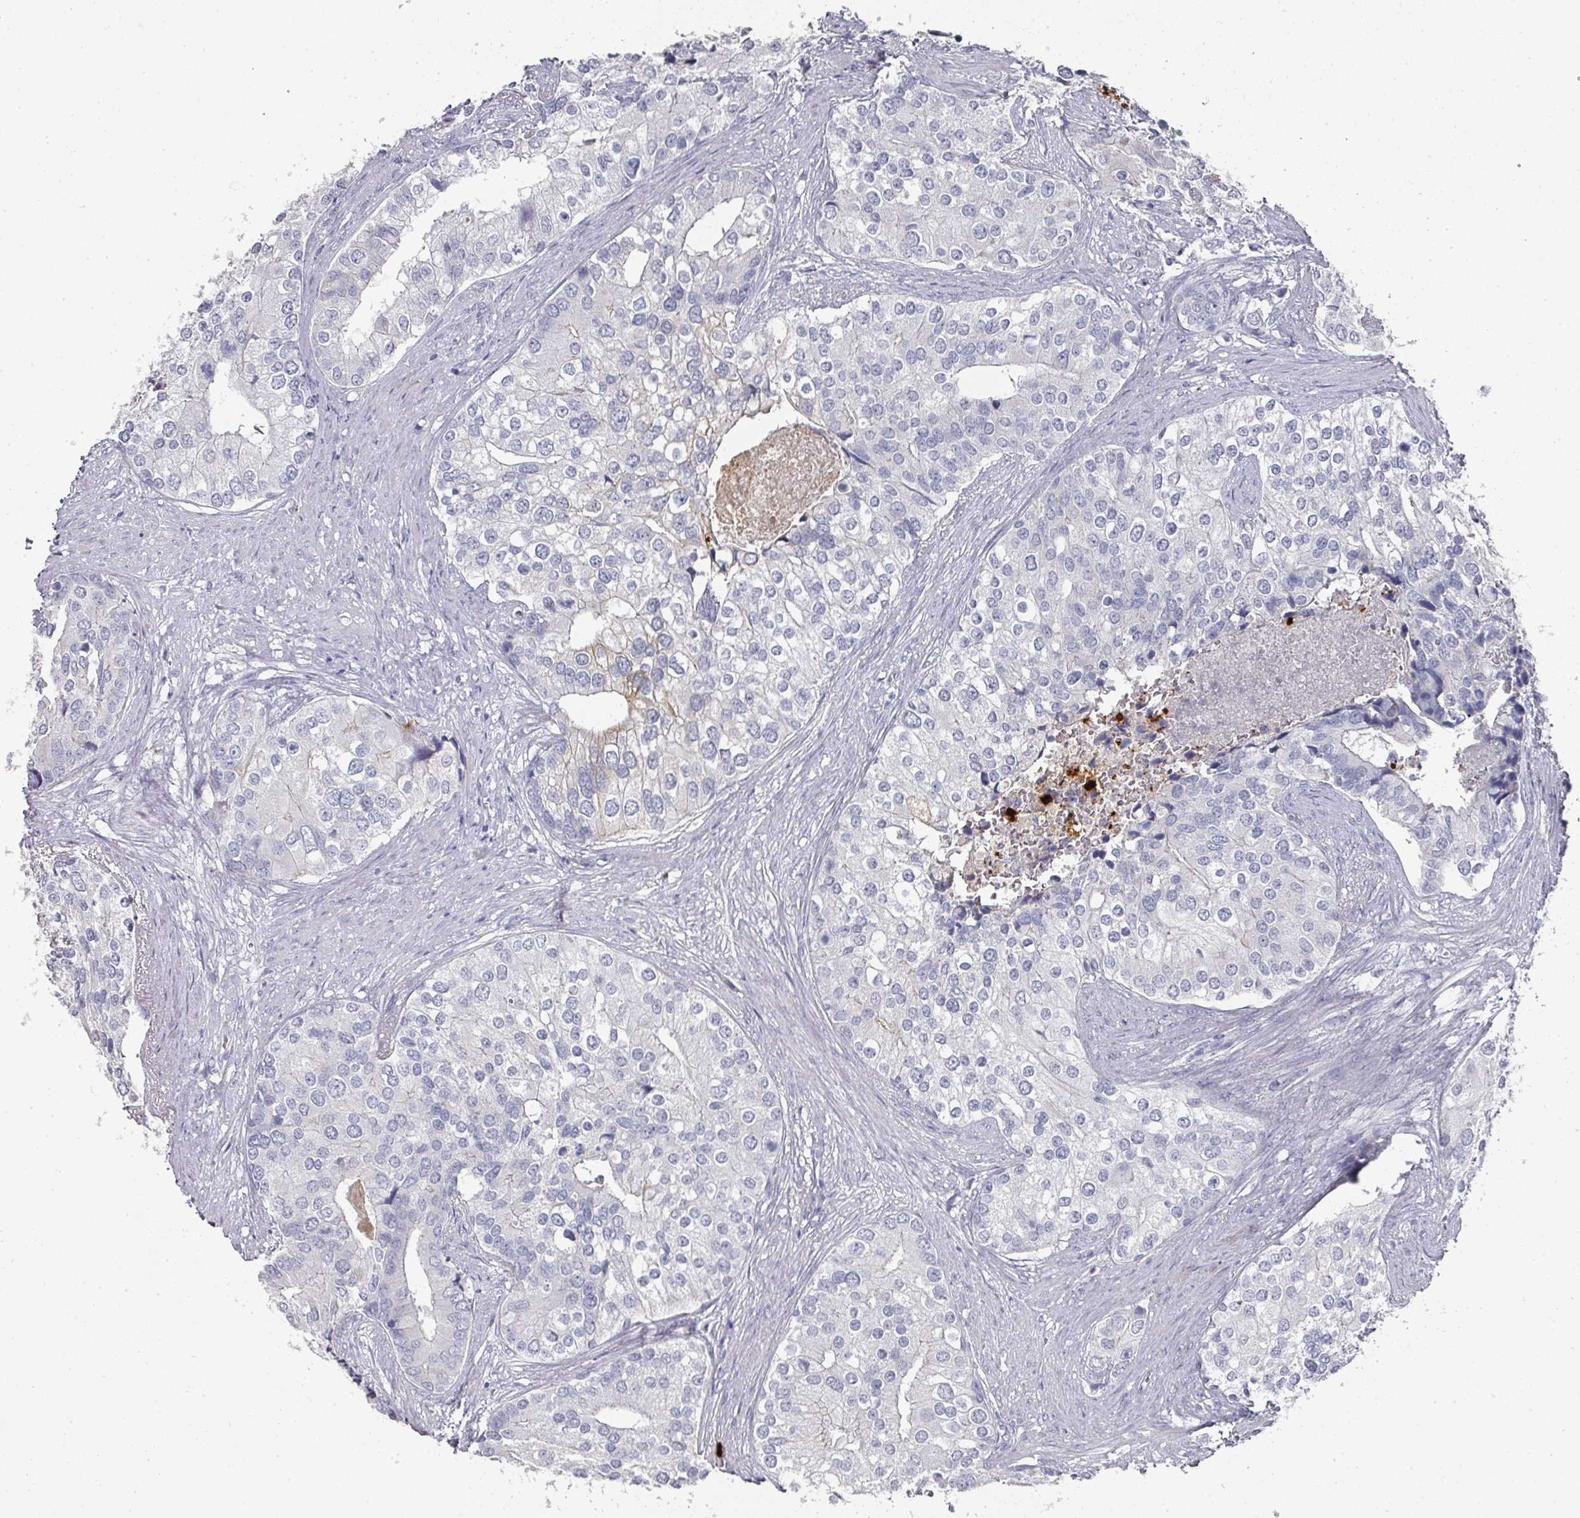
{"staining": {"intensity": "weak", "quantity": "<25%", "location": "cytoplasmic/membranous"}, "tissue": "prostate cancer", "cell_type": "Tumor cells", "image_type": "cancer", "snomed": [{"axis": "morphology", "description": "Adenocarcinoma, High grade"}, {"axis": "topography", "description": "Prostate"}], "caption": "This micrograph is of prostate adenocarcinoma (high-grade) stained with IHC to label a protein in brown with the nuclei are counter-stained blue. There is no positivity in tumor cells. The staining is performed using DAB (3,3'-diaminobenzidine) brown chromogen with nuclei counter-stained in using hematoxylin.", "gene": "CAMP", "patient": {"sex": "male", "age": 62}}